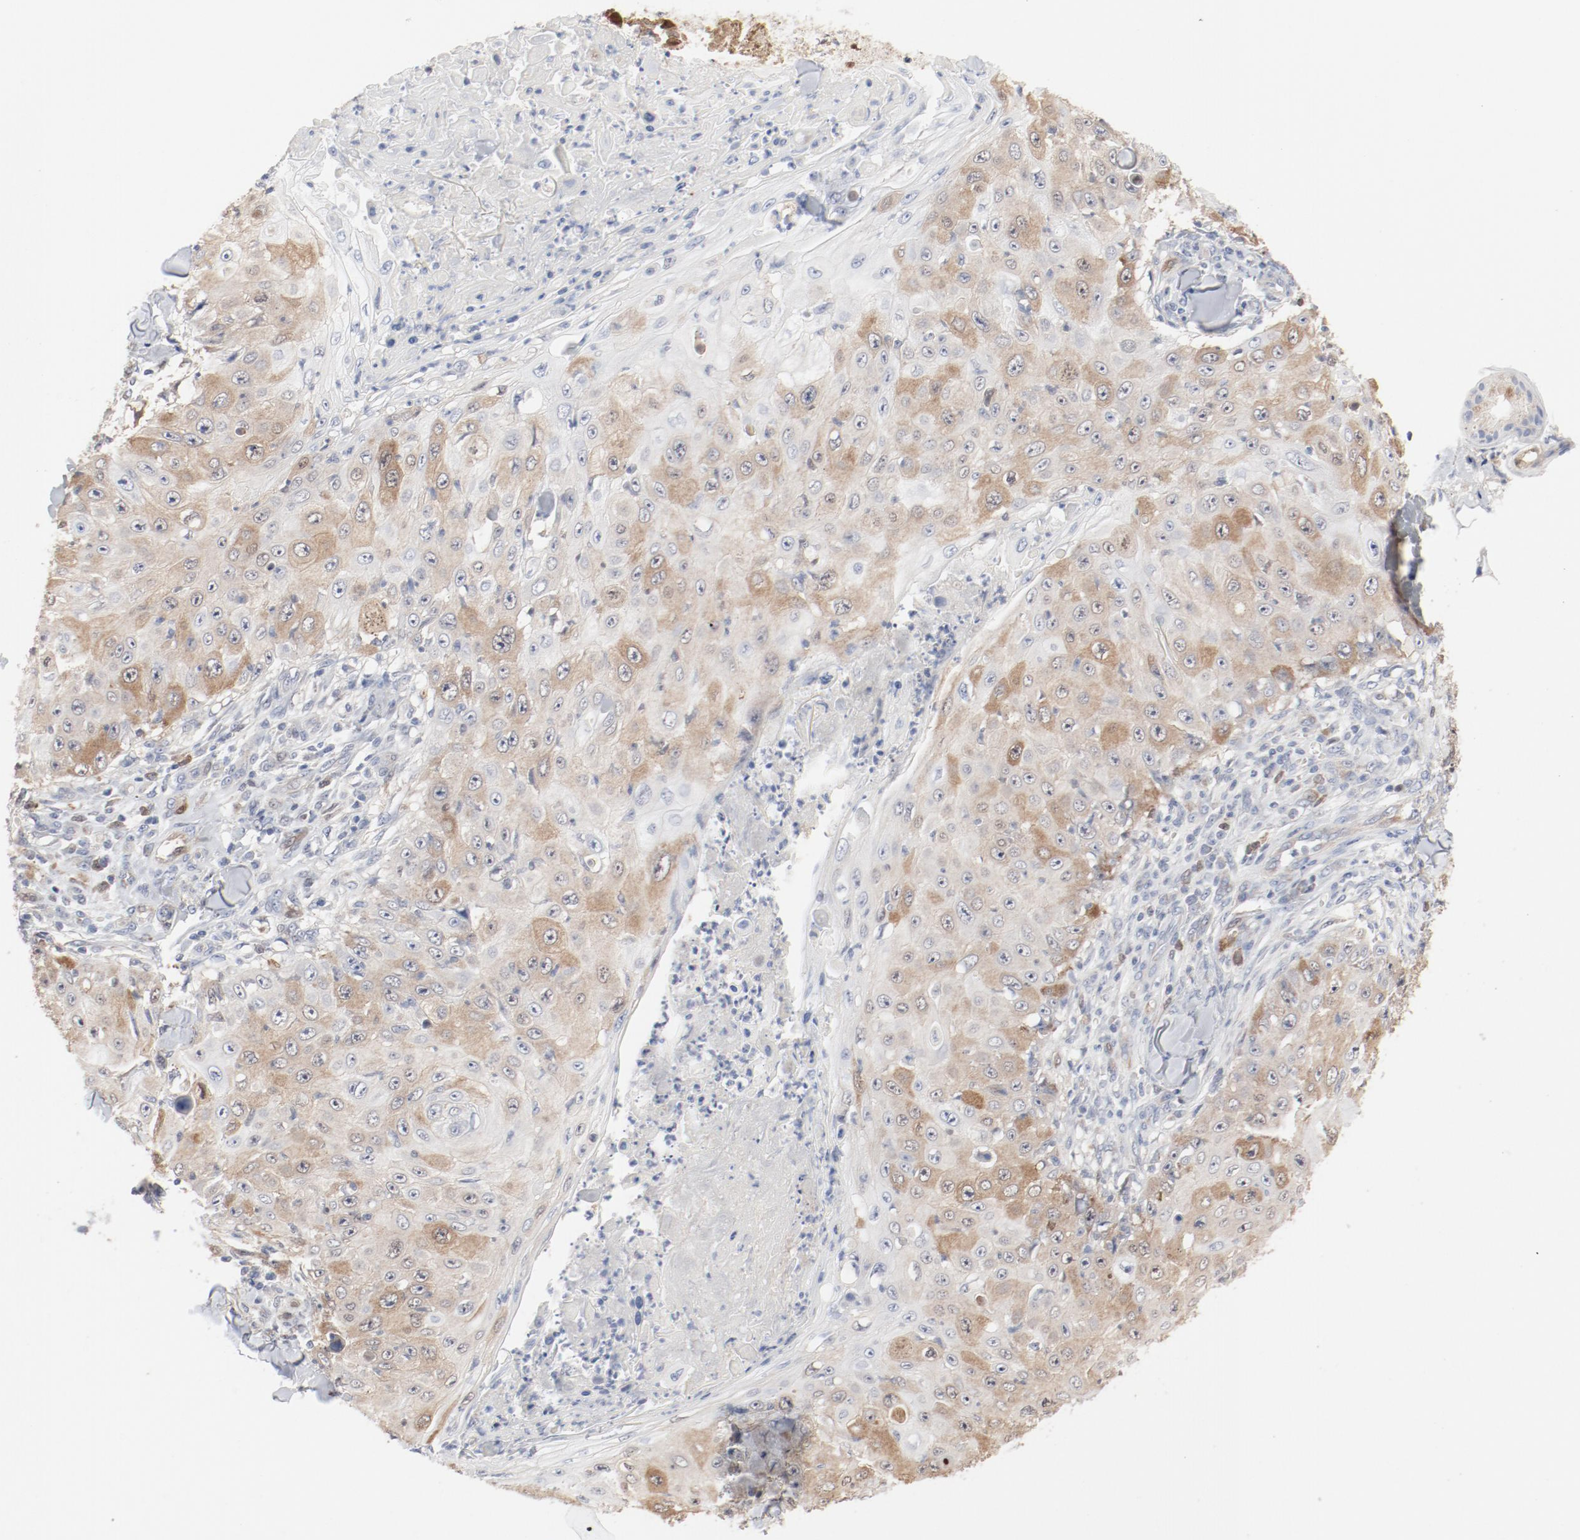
{"staining": {"intensity": "weak", "quantity": "25%-75%", "location": "cytoplasmic/membranous"}, "tissue": "skin cancer", "cell_type": "Tumor cells", "image_type": "cancer", "snomed": [{"axis": "morphology", "description": "Squamous cell carcinoma, NOS"}, {"axis": "topography", "description": "Skin"}], "caption": "The image displays staining of skin cancer, revealing weak cytoplasmic/membranous protein positivity (brown color) within tumor cells. (DAB IHC with brightfield microscopy, high magnification).", "gene": "CDK1", "patient": {"sex": "male", "age": 86}}